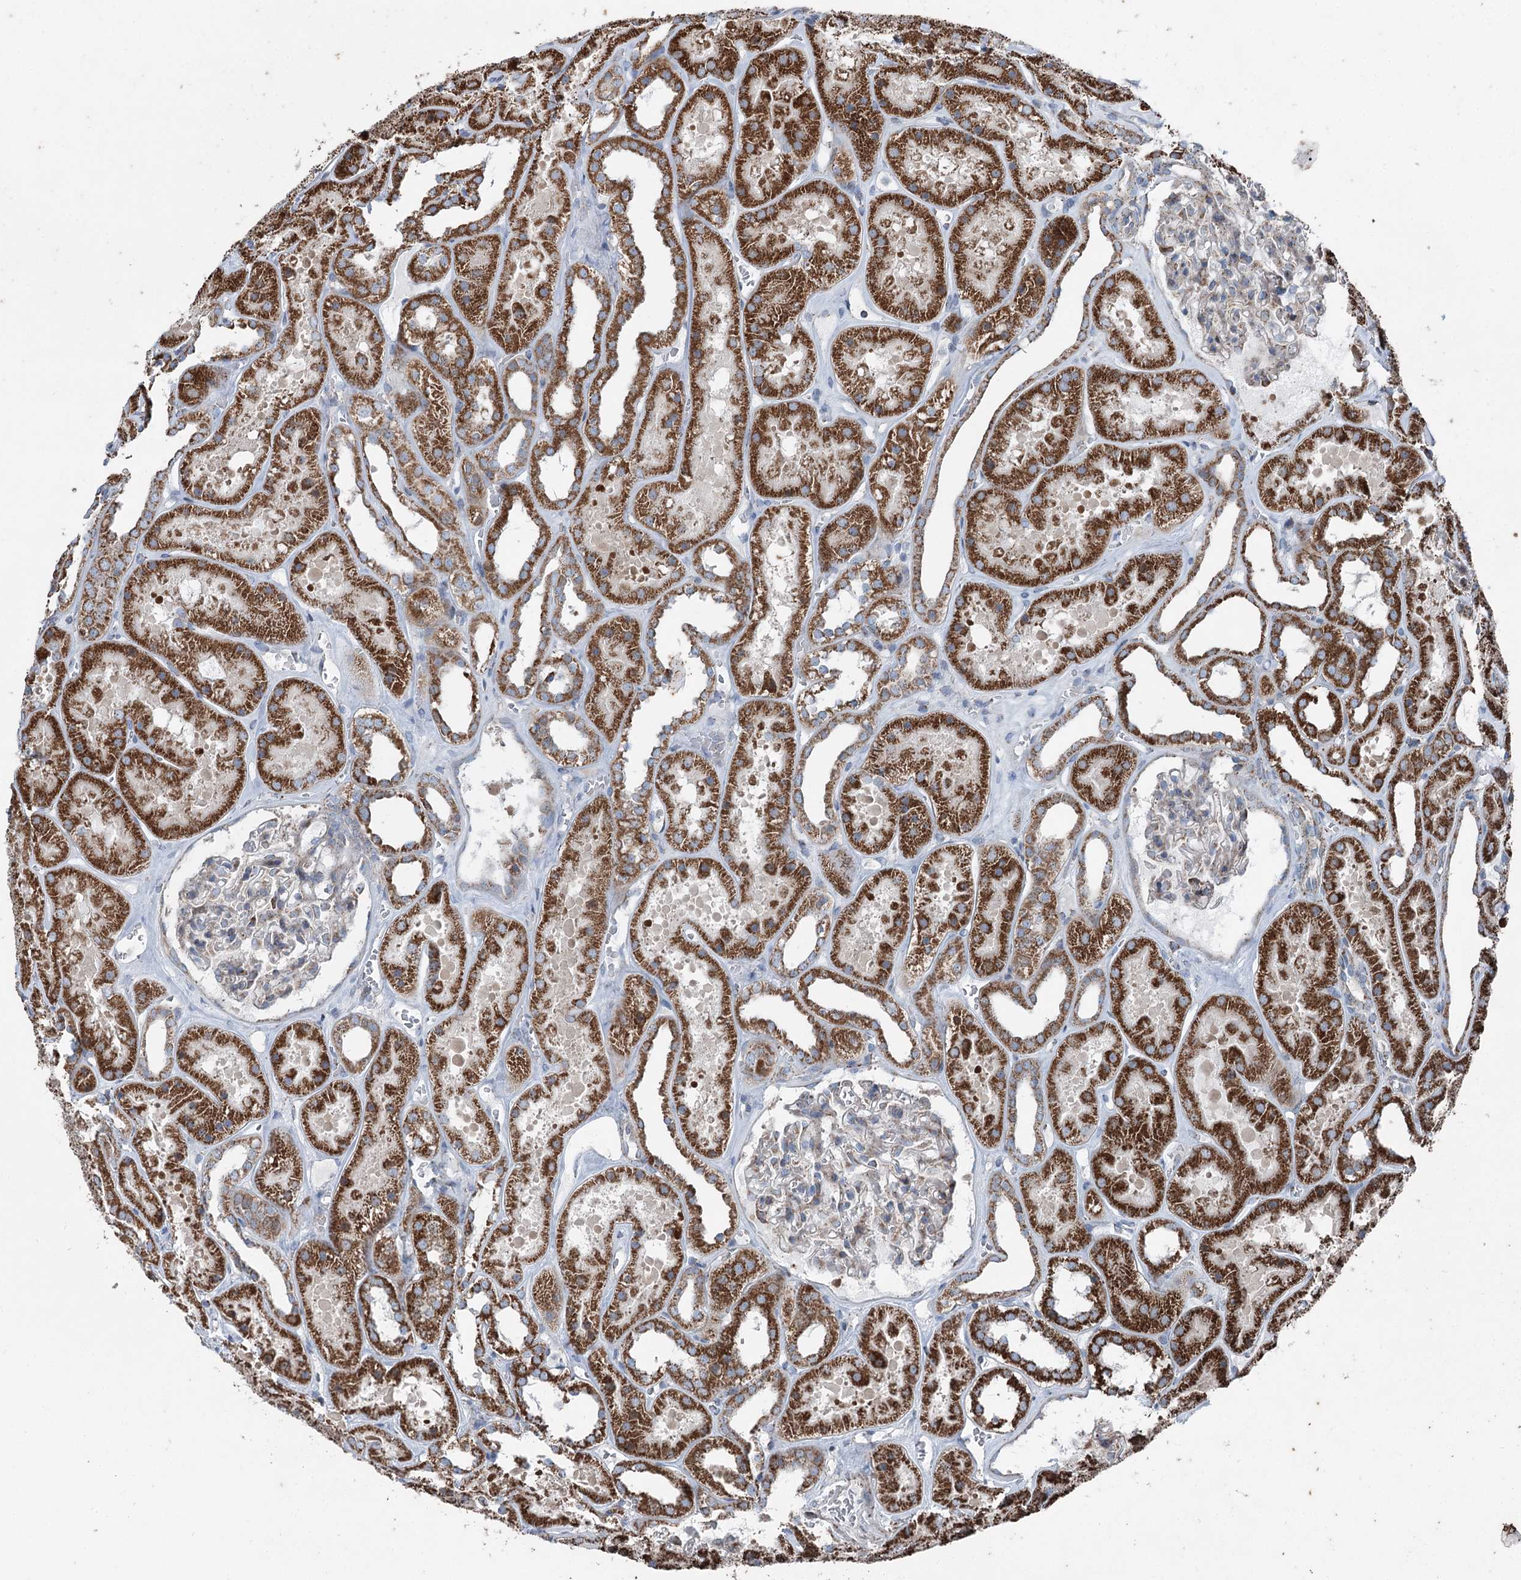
{"staining": {"intensity": "weak", "quantity": ">75%", "location": "cytoplasmic/membranous"}, "tissue": "kidney", "cell_type": "Cells in glomeruli", "image_type": "normal", "snomed": [{"axis": "morphology", "description": "Normal tissue, NOS"}, {"axis": "topography", "description": "Kidney"}], "caption": "A high-resolution histopathology image shows IHC staining of benign kidney, which displays weak cytoplasmic/membranous positivity in about >75% of cells in glomeruli.", "gene": "UCN3", "patient": {"sex": "female", "age": 41}}